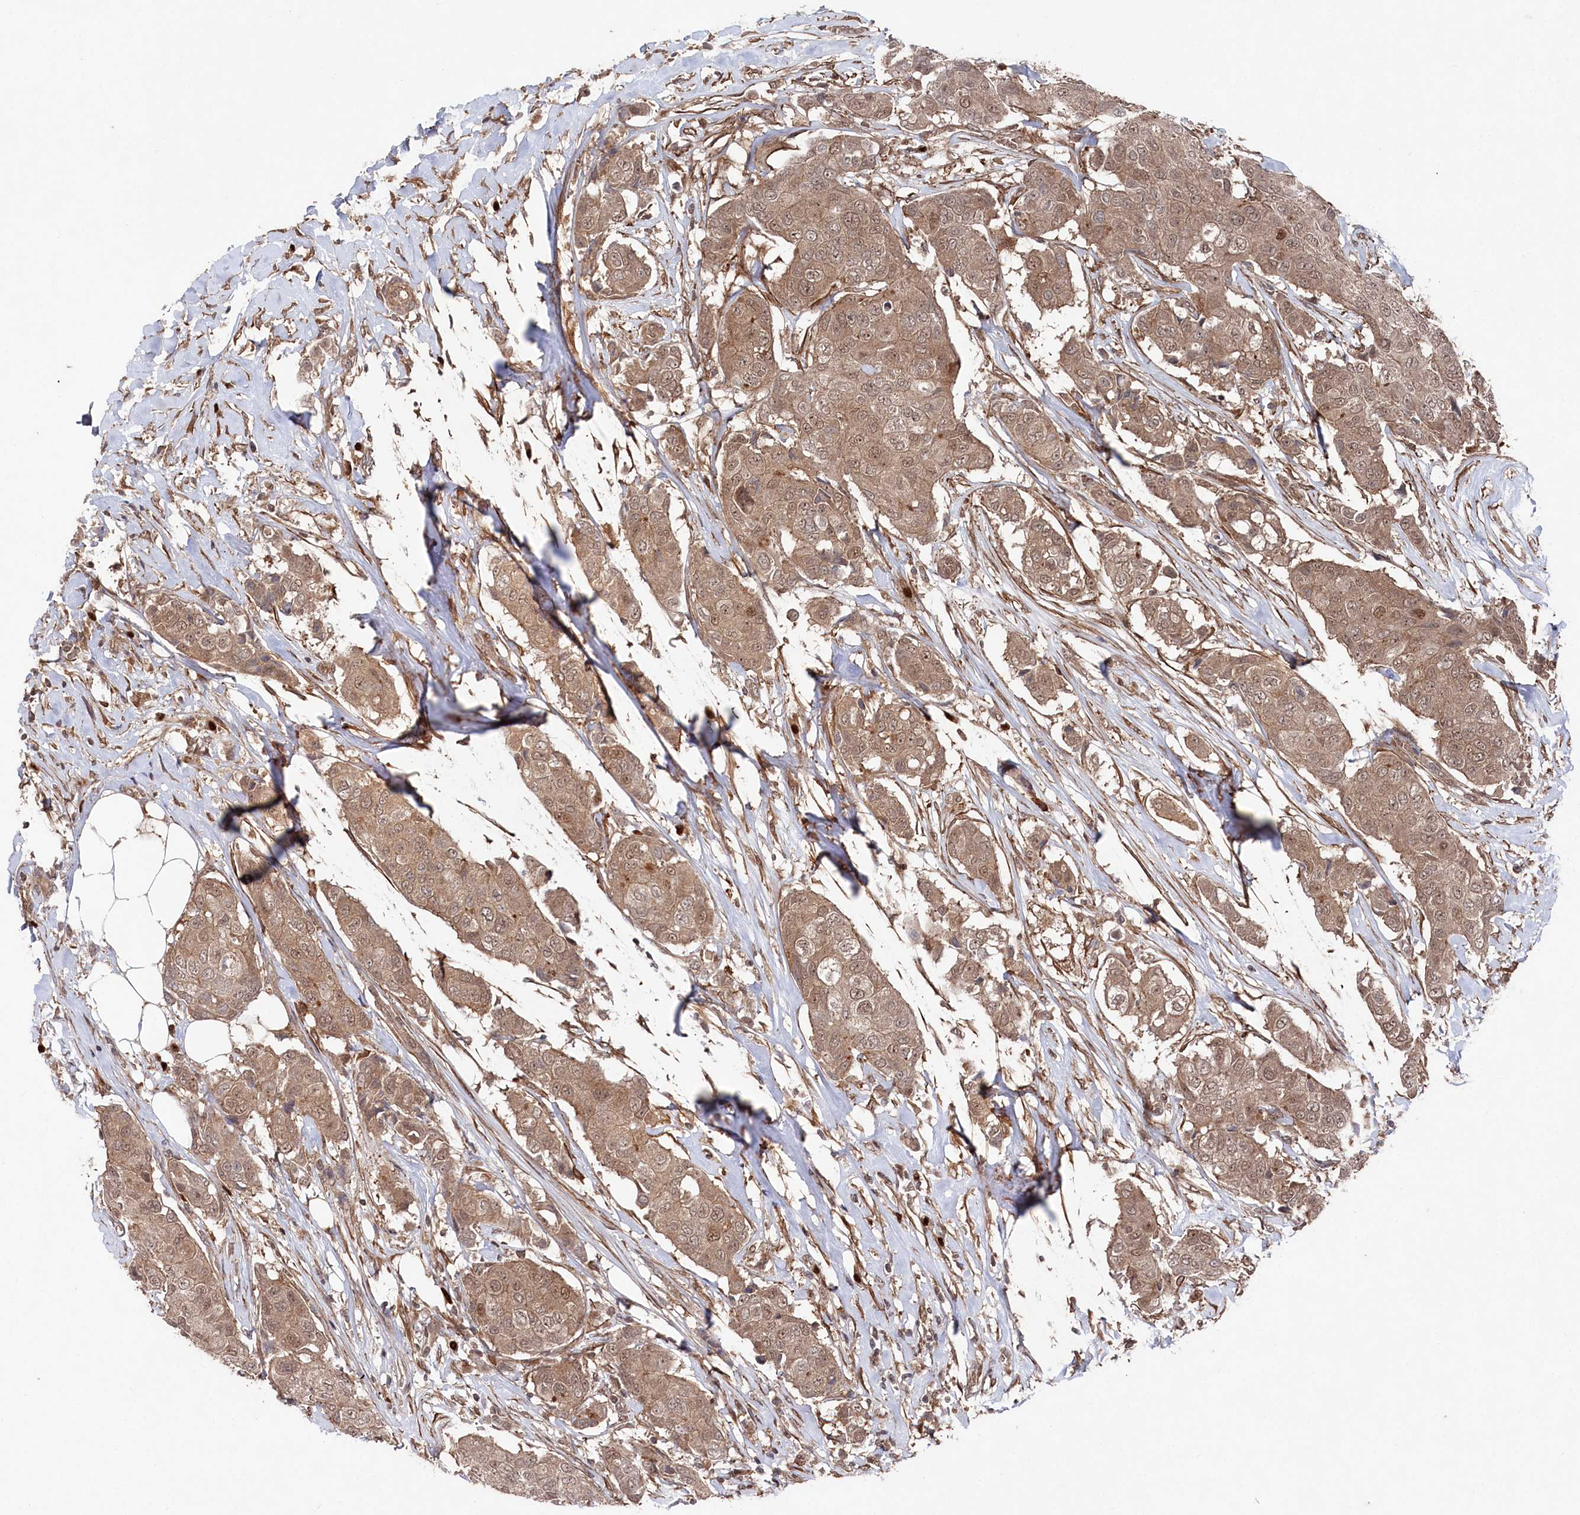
{"staining": {"intensity": "moderate", "quantity": ">75%", "location": "cytoplasmic/membranous,nuclear"}, "tissue": "breast cancer", "cell_type": "Tumor cells", "image_type": "cancer", "snomed": [{"axis": "morphology", "description": "Duct carcinoma"}, {"axis": "topography", "description": "Breast"}], "caption": "IHC (DAB (3,3'-diaminobenzidine)) staining of human intraductal carcinoma (breast) shows moderate cytoplasmic/membranous and nuclear protein expression in about >75% of tumor cells. The staining is performed using DAB (3,3'-diaminobenzidine) brown chromogen to label protein expression. The nuclei are counter-stained blue using hematoxylin.", "gene": "BORCS7", "patient": {"sex": "female", "age": 80}}